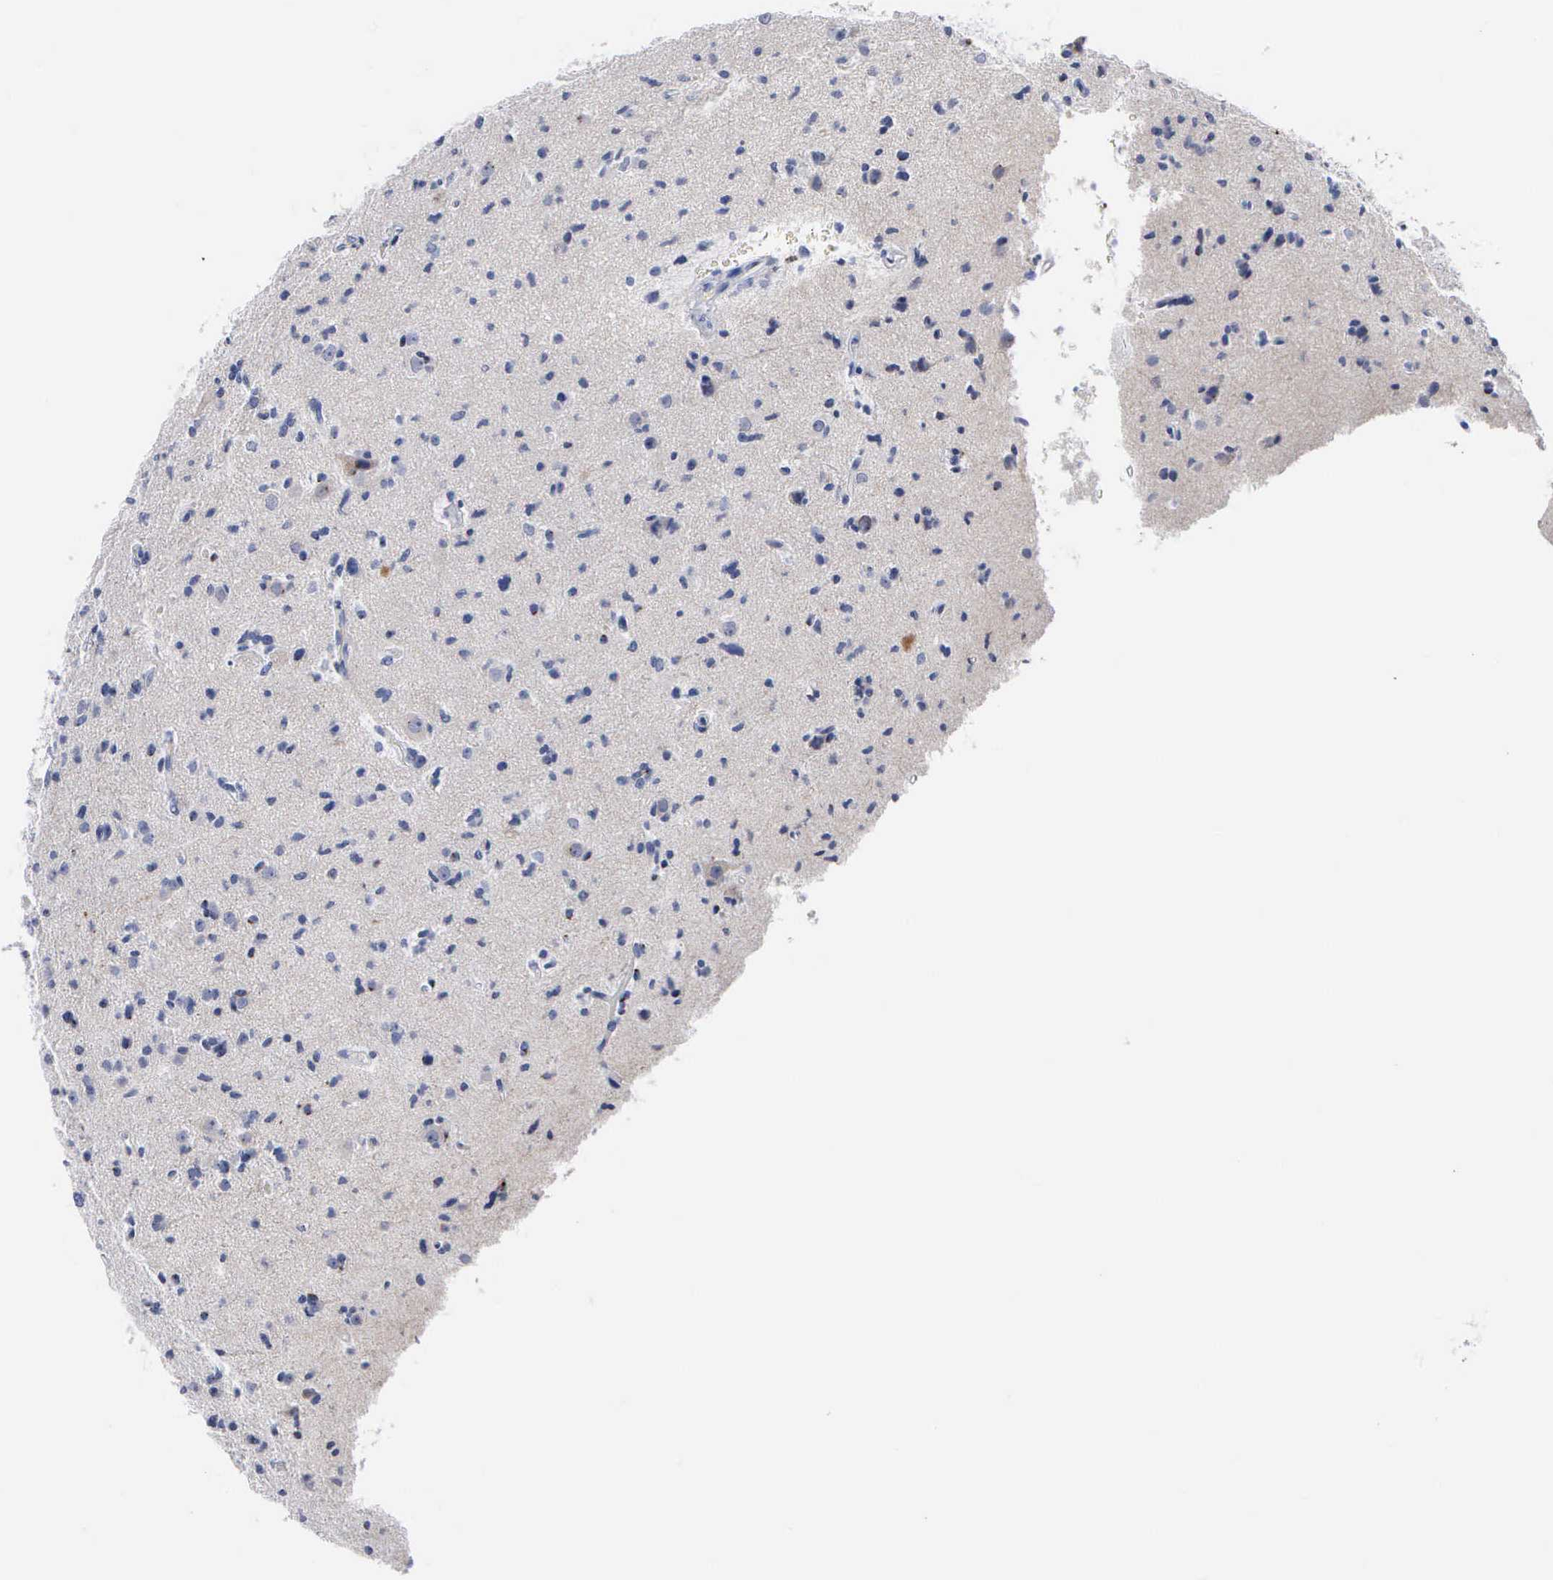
{"staining": {"intensity": "negative", "quantity": "none", "location": "none"}, "tissue": "glioma", "cell_type": "Tumor cells", "image_type": "cancer", "snomed": [{"axis": "morphology", "description": "Glioma, malignant, Low grade"}, {"axis": "topography", "description": "Brain"}], "caption": "Immunohistochemical staining of human malignant low-grade glioma displays no significant positivity in tumor cells.", "gene": "ASPHD2", "patient": {"sex": "female", "age": 46}}